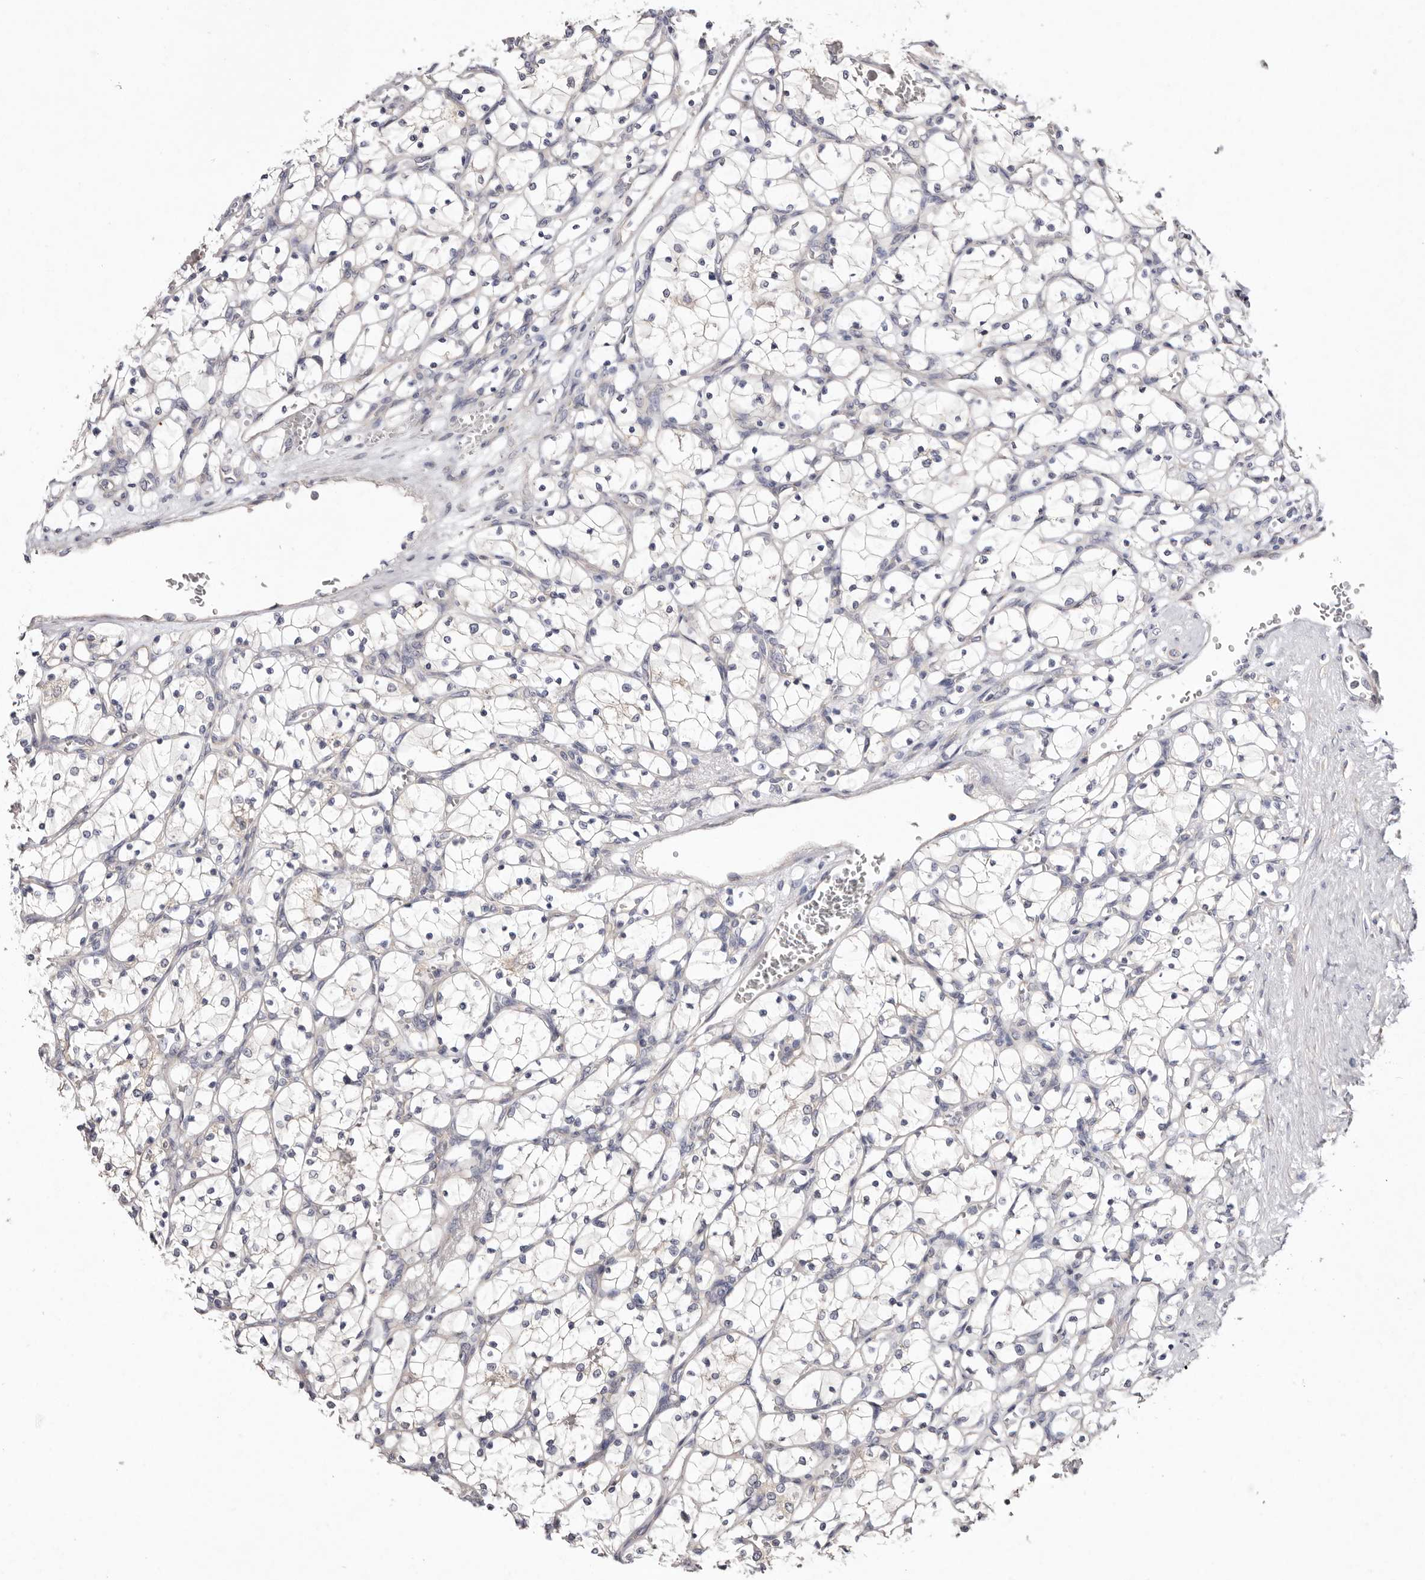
{"staining": {"intensity": "negative", "quantity": "none", "location": "none"}, "tissue": "renal cancer", "cell_type": "Tumor cells", "image_type": "cancer", "snomed": [{"axis": "morphology", "description": "Adenocarcinoma, NOS"}, {"axis": "topography", "description": "Kidney"}], "caption": "The photomicrograph displays no staining of tumor cells in adenocarcinoma (renal). (DAB IHC with hematoxylin counter stain).", "gene": "FAM167B", "patient": {"sex": "female", "age": 69}}